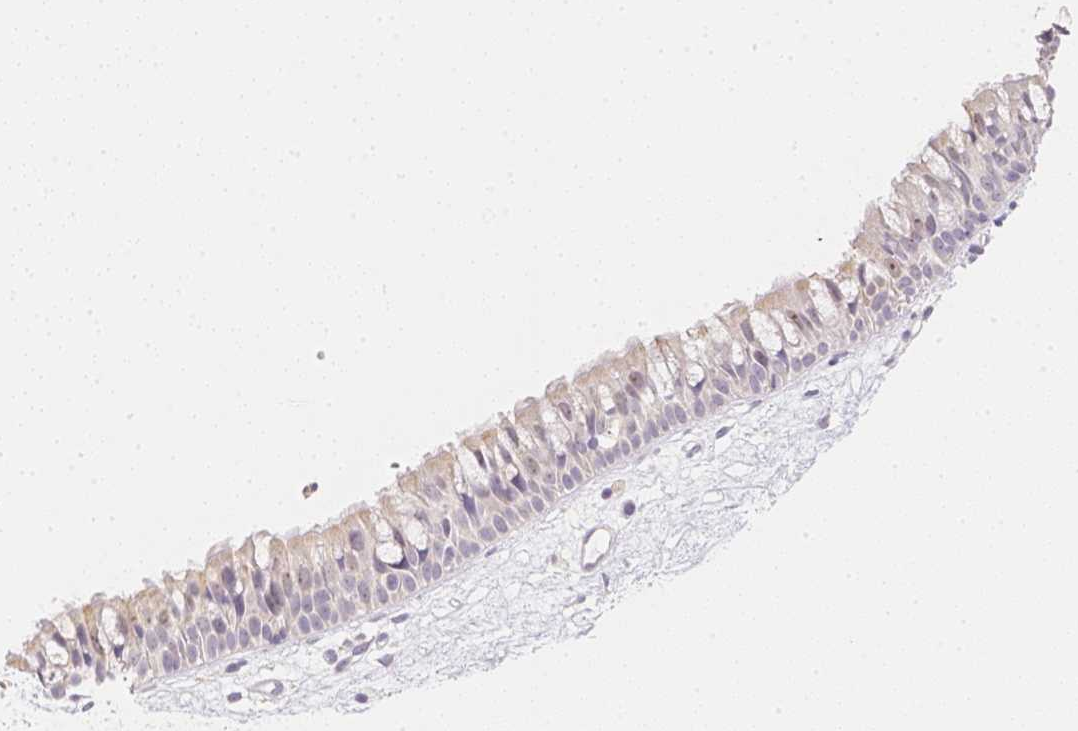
{"staining": {"intensity": "weak", "quantity": ">75%", "location": "cytoplasmic/membranous"}, "tissue": "nasopharynx", "cell_type": "Respiratory epithelial cells", "image_type": "normal", "snomed": [{"axis": "morphology", "description": "Normal tissue, NOS"}, {"axis": "topography", "description": "Nasopharynx"}], "caption": "Immunohistochemical staining of normal nasopharynx reveals >75% levels of weak cytoplasmic/membranous protein staining in approximately >75% of respiratory epithelial cells. (DAB = brown stain, brightfield microscopy at high magnification).", "gene": "NVL", "patient": {"sex": "male", "age": 69}}